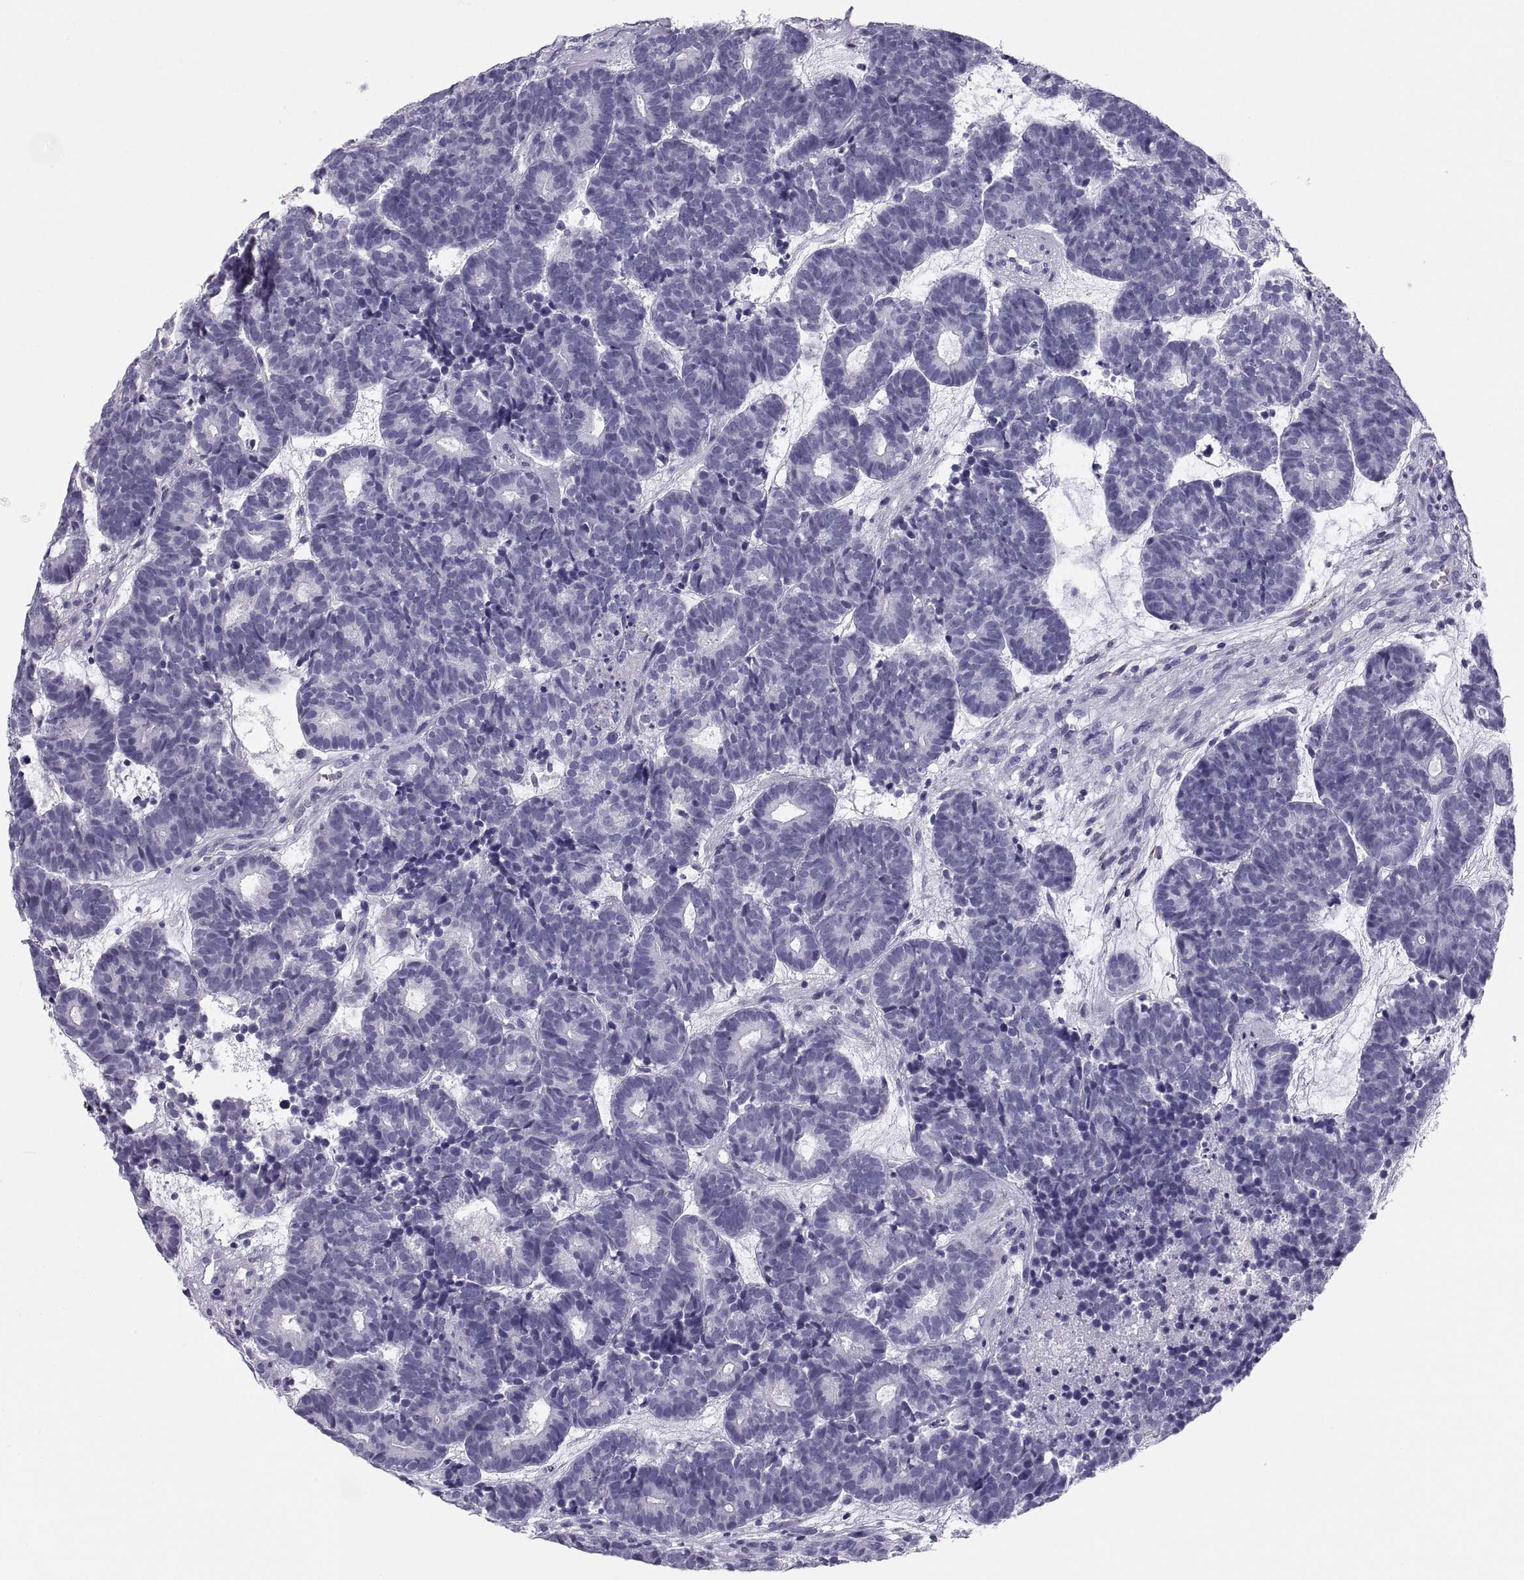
{"staining": {"intensity": "negative", "quantity": "none", "location": "none"}, "tissue": "head and neck cancer", "cell_type": "Tumor cells", "image_type": "cancer", "snomed": [{"axis": "morphology", "description": "Adenocarcinoma, NOS"}, {"axis": "topography", "description": "Head-Neck"}], "caption": "Head and neck cancer (adenocarcinoma) stained for a protein using immunohistochemistry (IHC) demonstrates no positivity tumor cells.", "gene": "PAX2", "patient": {"sex": "female", "age": 81}}